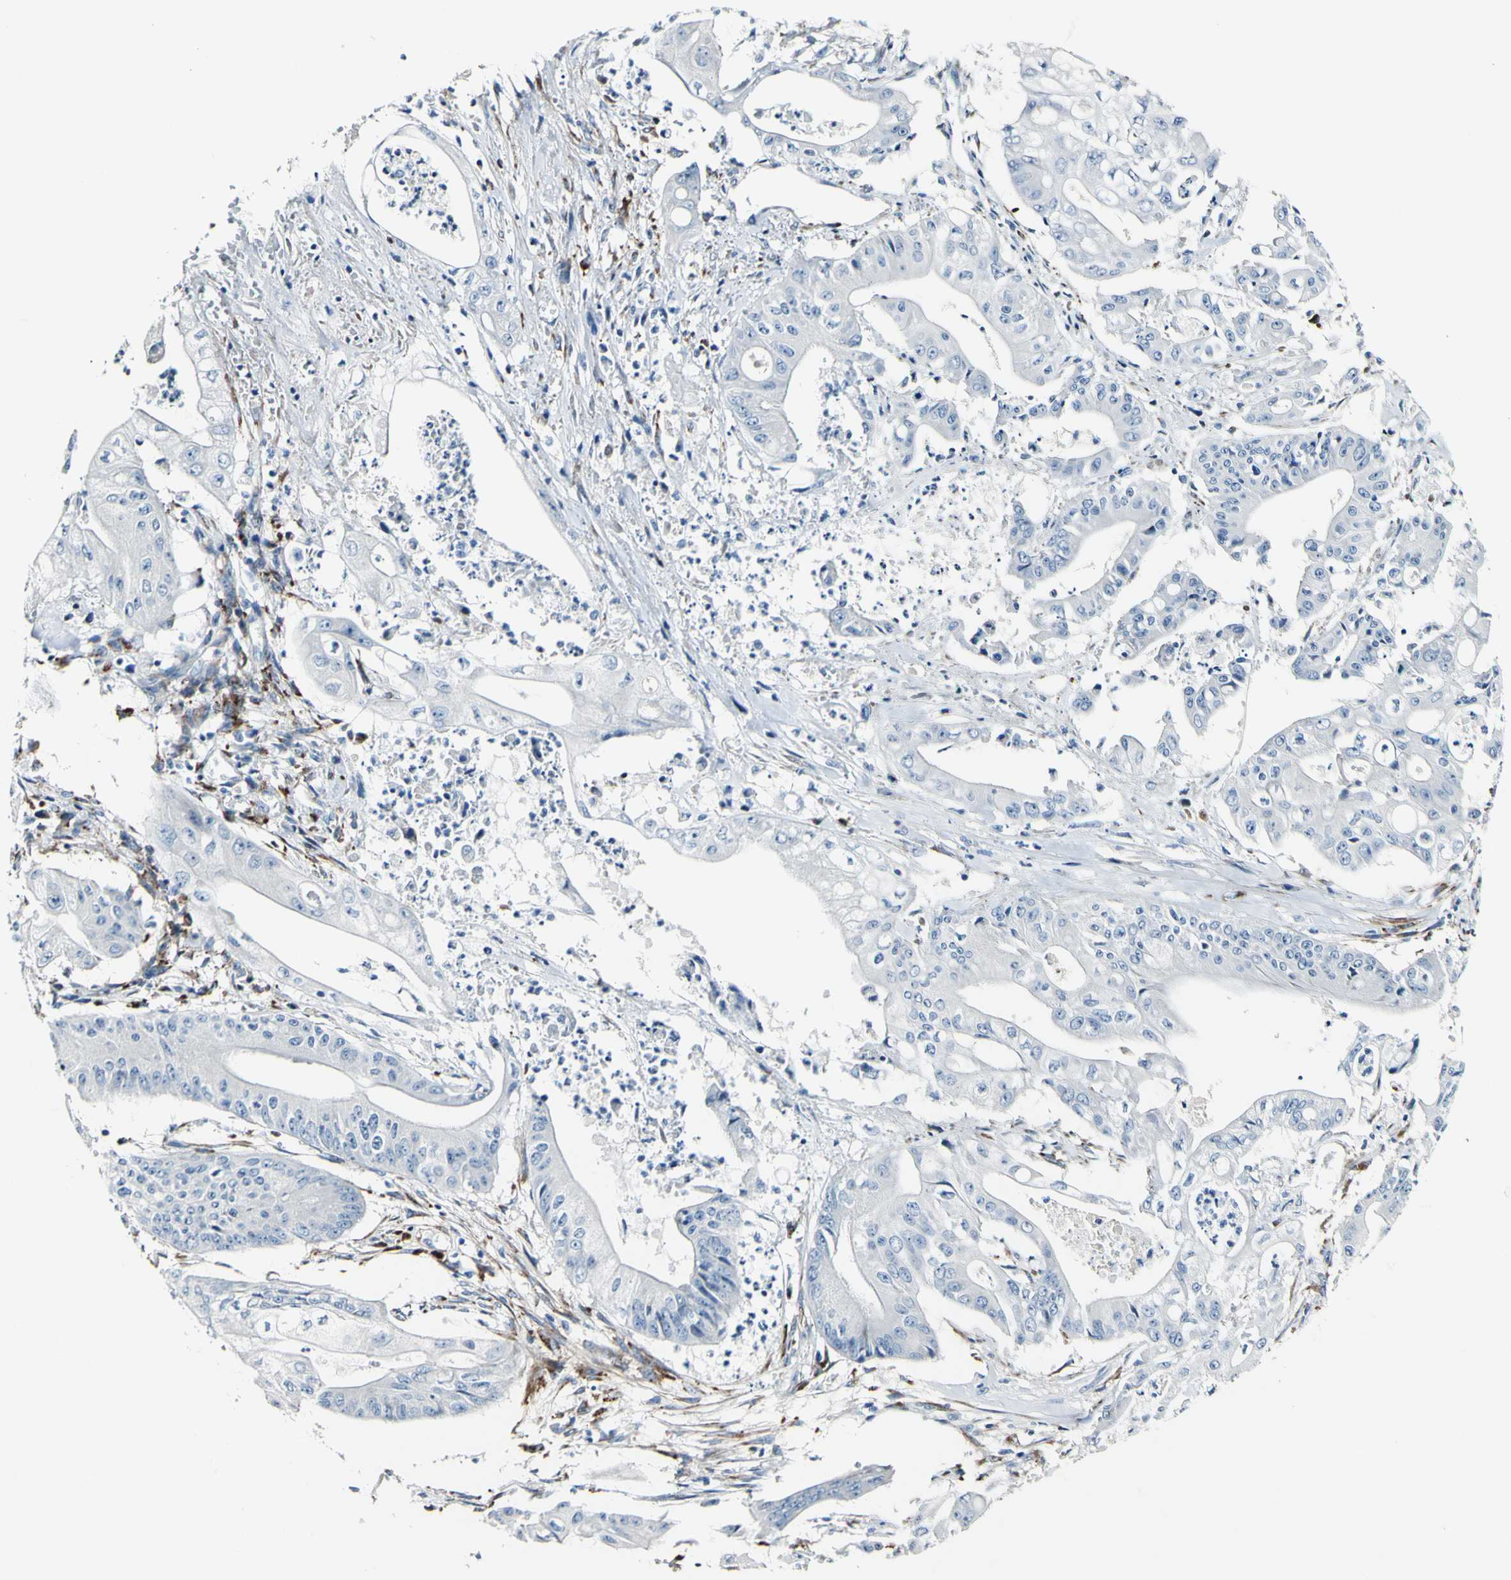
{"staining": {"intensity": "negative", "quantity": "none", "location": "none"}, "tissue": "pancreatic cancer", "cell_type": "Tumor cells", "image_type": "cancer", "snomed": [{"axis": "morphology", "description": "Normal tissue, NOS"}, {"axis": "topography", "description": "Lymph node"}], "caption": "Pancreatic cancer was stained to show a protein in brown. There is no significant positivity in tumor cells.", "gene": "COL6A3", "patient": {"sex": "male", "age": 62}}